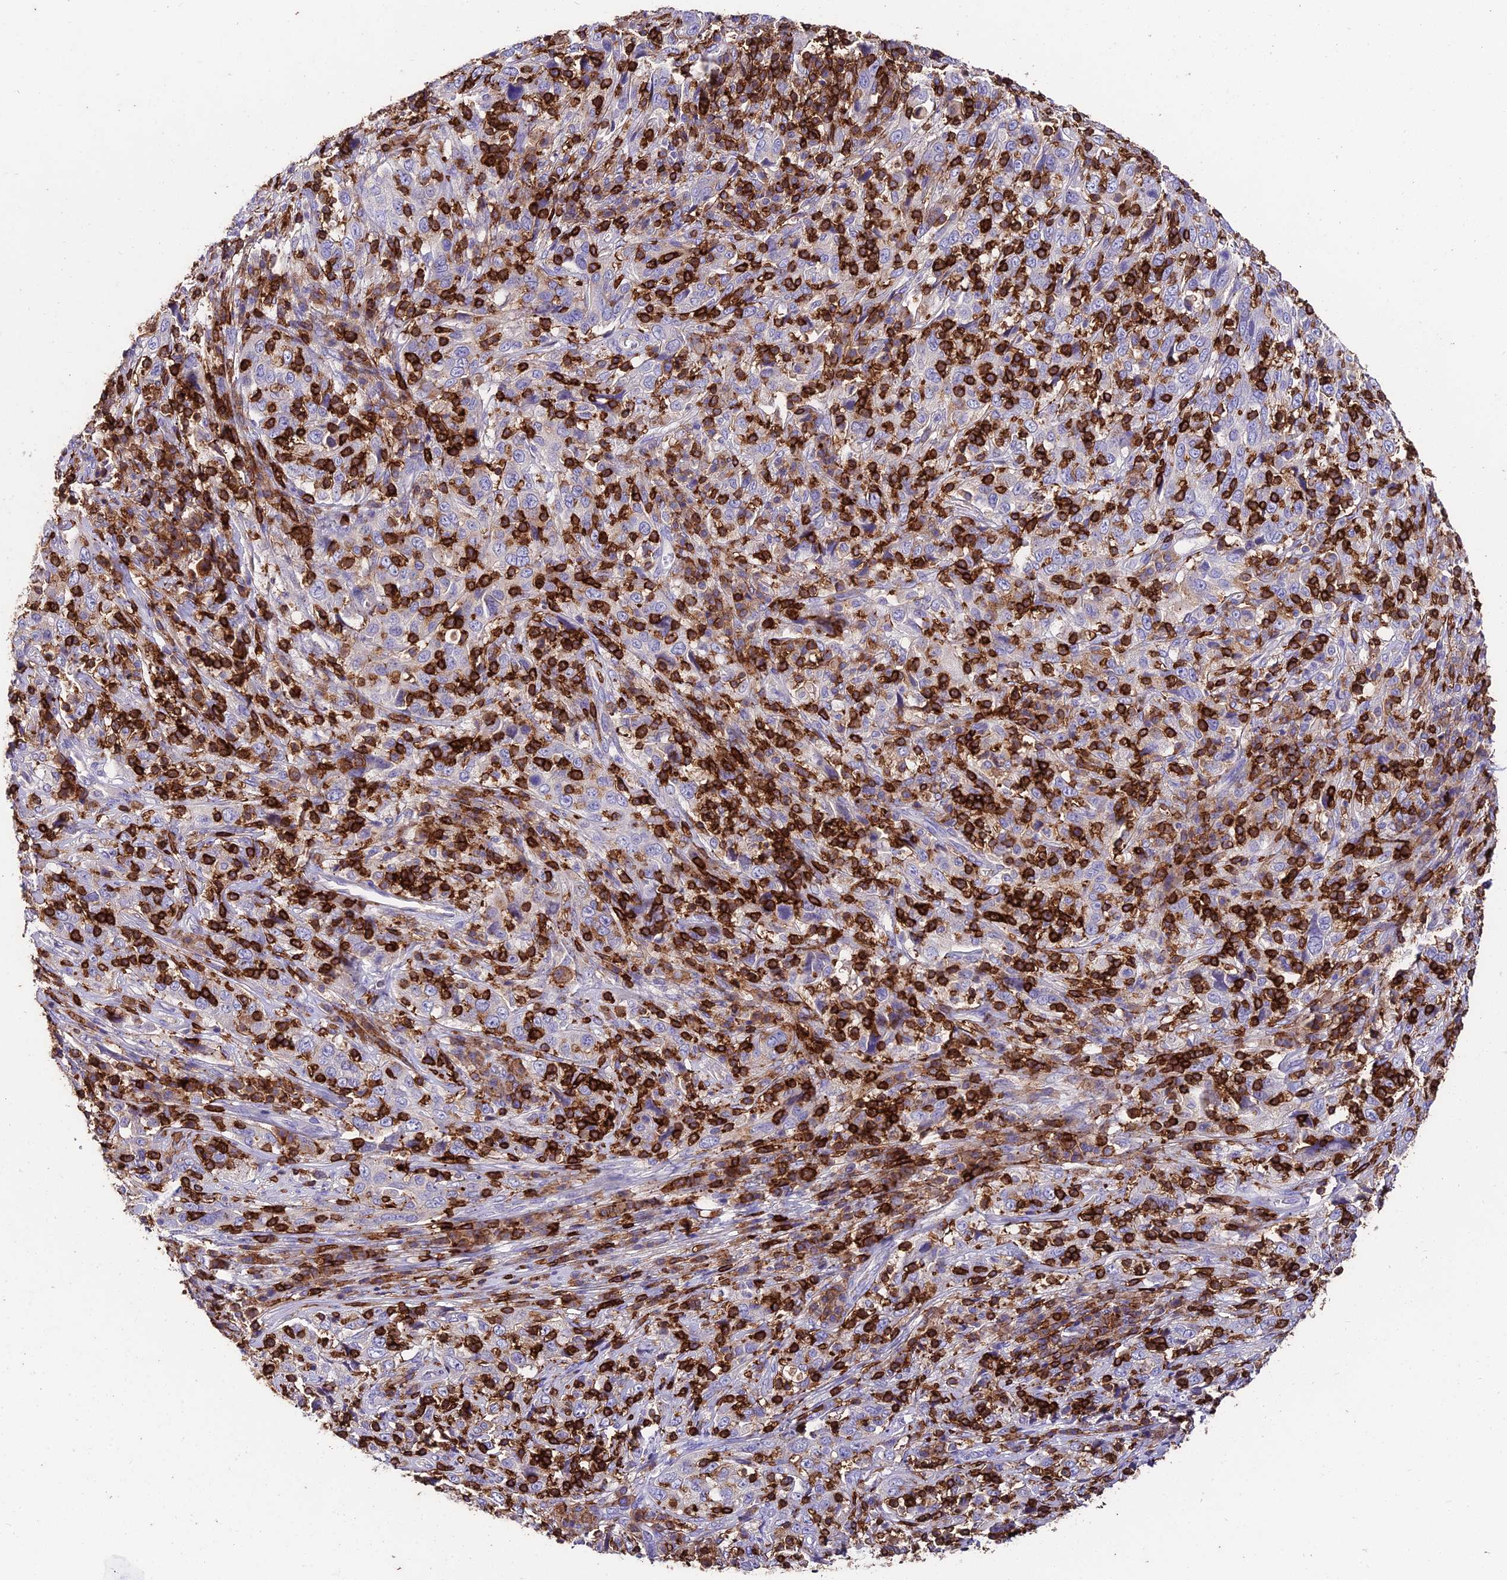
{"staining": {"intensity": "negative", "quantity": "none", "location": "none"}, "tissue": "cervical cancer", "cell_type": "Tumor cells", "image_type": "cancer", "snomed": [{"axis": "morphology", "description": "Squamous cell carcinoma, NOS"}, {"axis": "topography", "description": "Cervix"}], "caption": "Tumor cells are negative for brown protein staining in squamous cell carcinoma (cervical).", "gene": "PTPRCAP", "patient": {"sex": "female", "age": 46}}